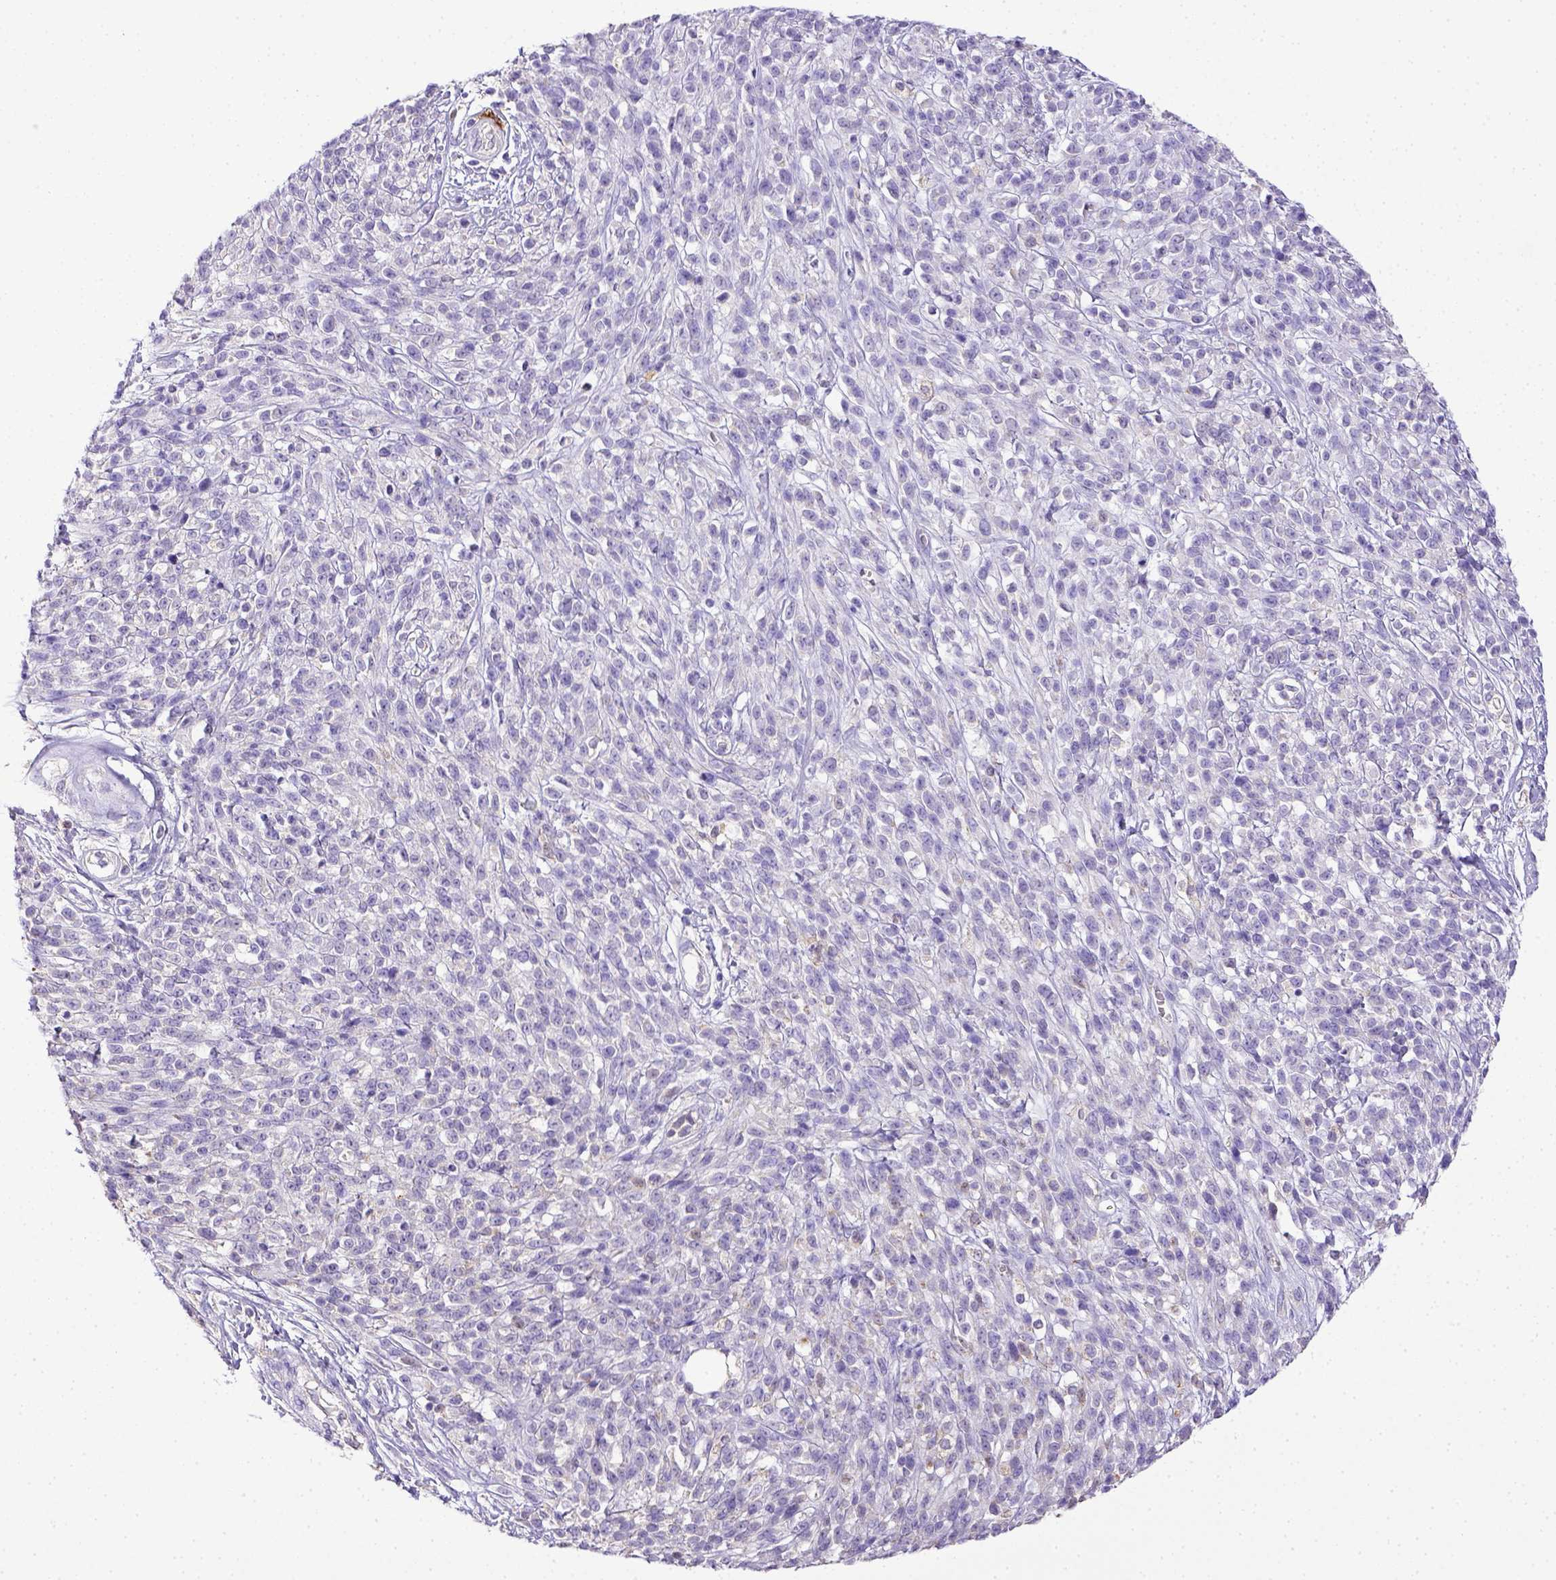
{"staining": {"intensity": "negative", "quantity": "none", "location": "none"}, "tissue": "melanoma", "cell_type": "Tumor cells", "image_type": "cancer", "snomed": [{"axis": "morphology", "description": "Malignant melanoma, NOS"}, {"axis": "topography", "description": "Skin"}, {"axis": "topography", "description": "Skin of trunk"}], "caption": "Tumor cells are negative for brown protein staining in melanoma.", "gene": "CD40", "patient": {"sex": "male", "age": 74}}